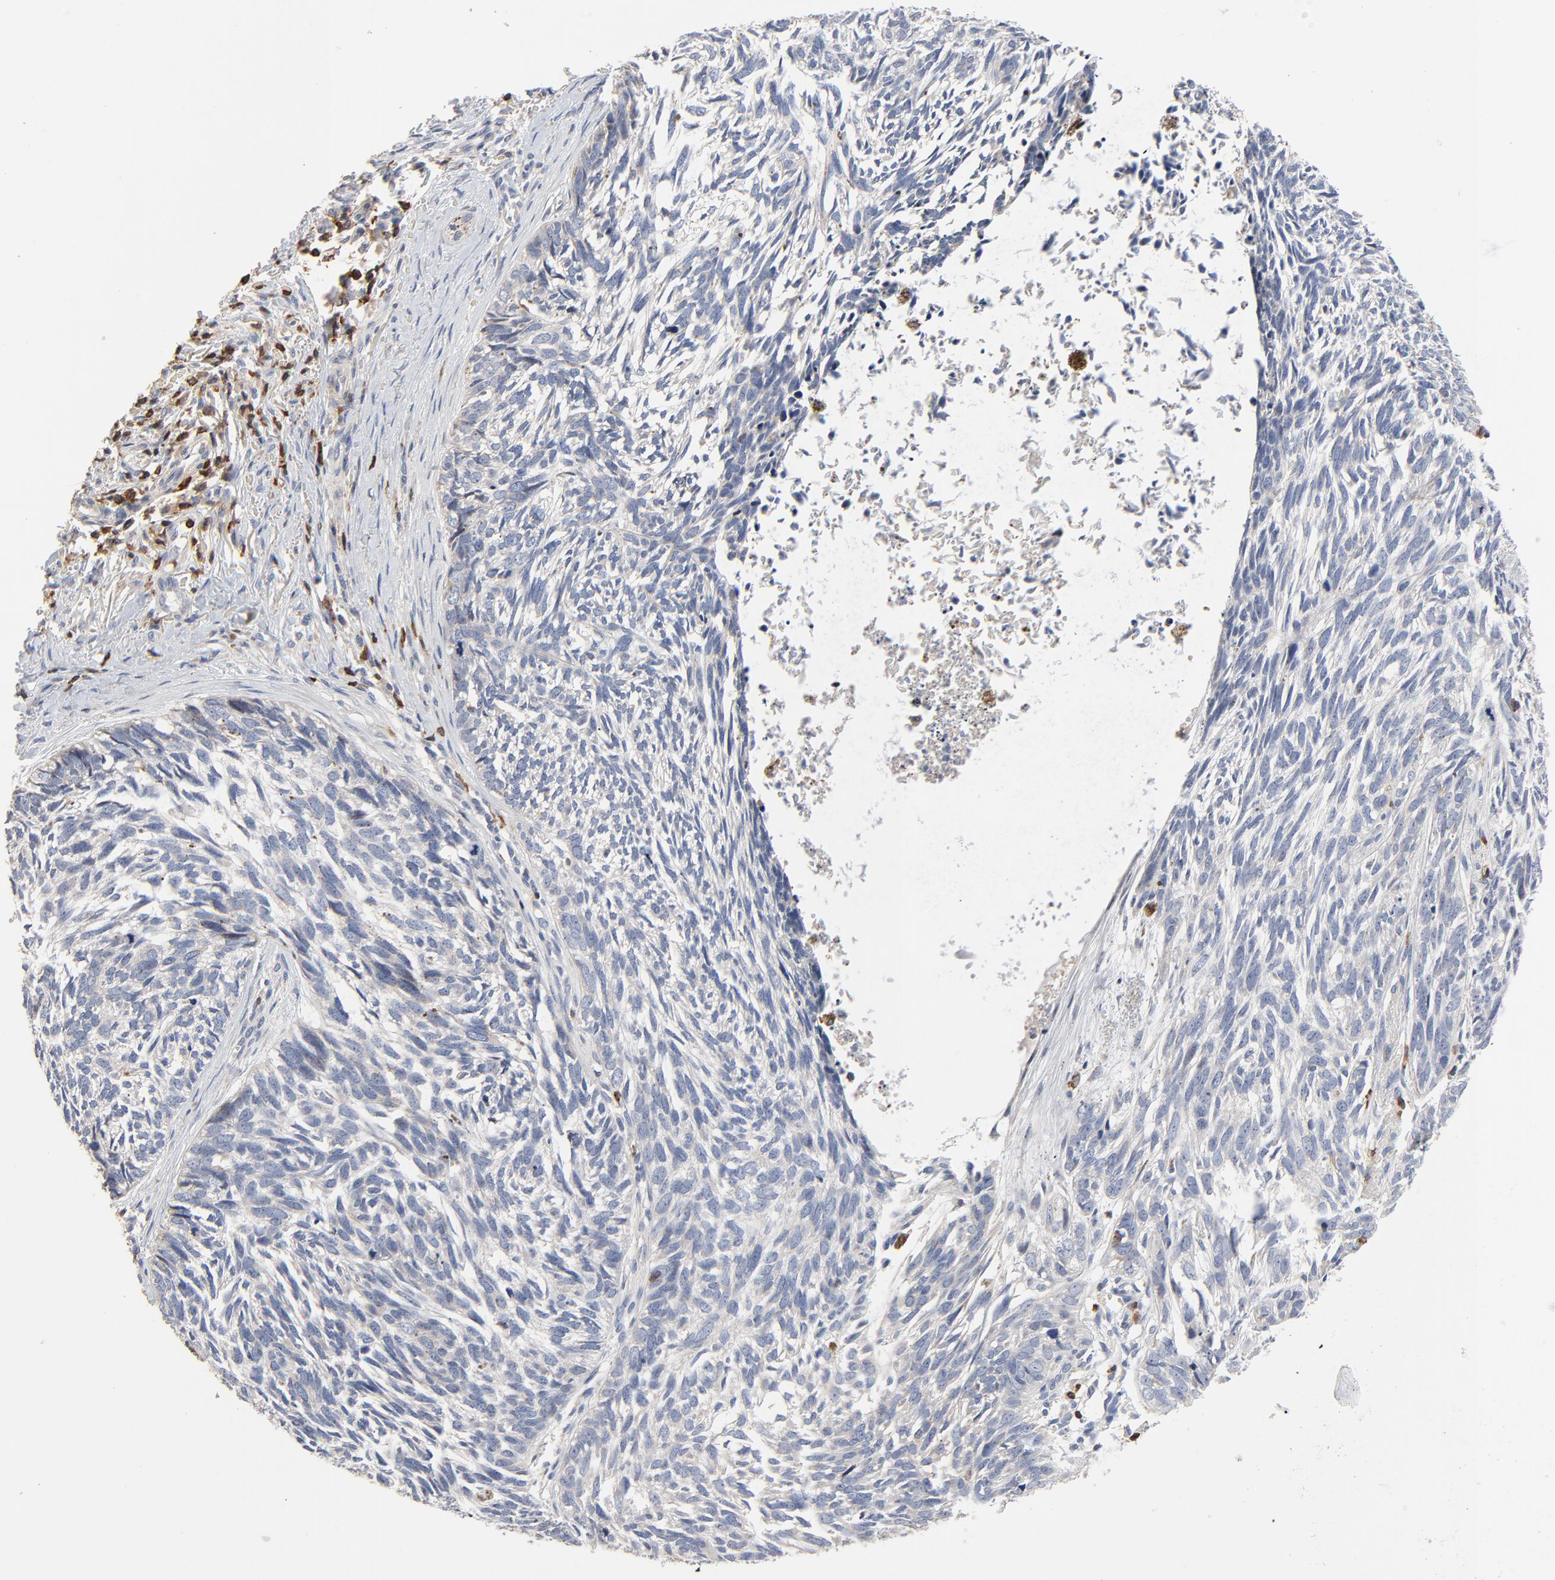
{"staining": {"intensity": "negative", "quantity": "none", "location": "none"}, "tissue": "skin cancer", "cell_type": "Tumor cells", "image_type": "cancer", "snomed": [{"axis": "morphology", "description": "Basal cell carcinoma"}, {"axis": "topography", "description": "Skin"}], "caption": "Histopathology image shows no protein staining in tumor cells of basal cell carcinoma (skin) tissue. (DAB (3,3'-diaminobenzidine) immunohistochemistry with hematoxylin counter stain).", "gene": "SKAP1", "patient": {"sex": "male", "age": 63}}